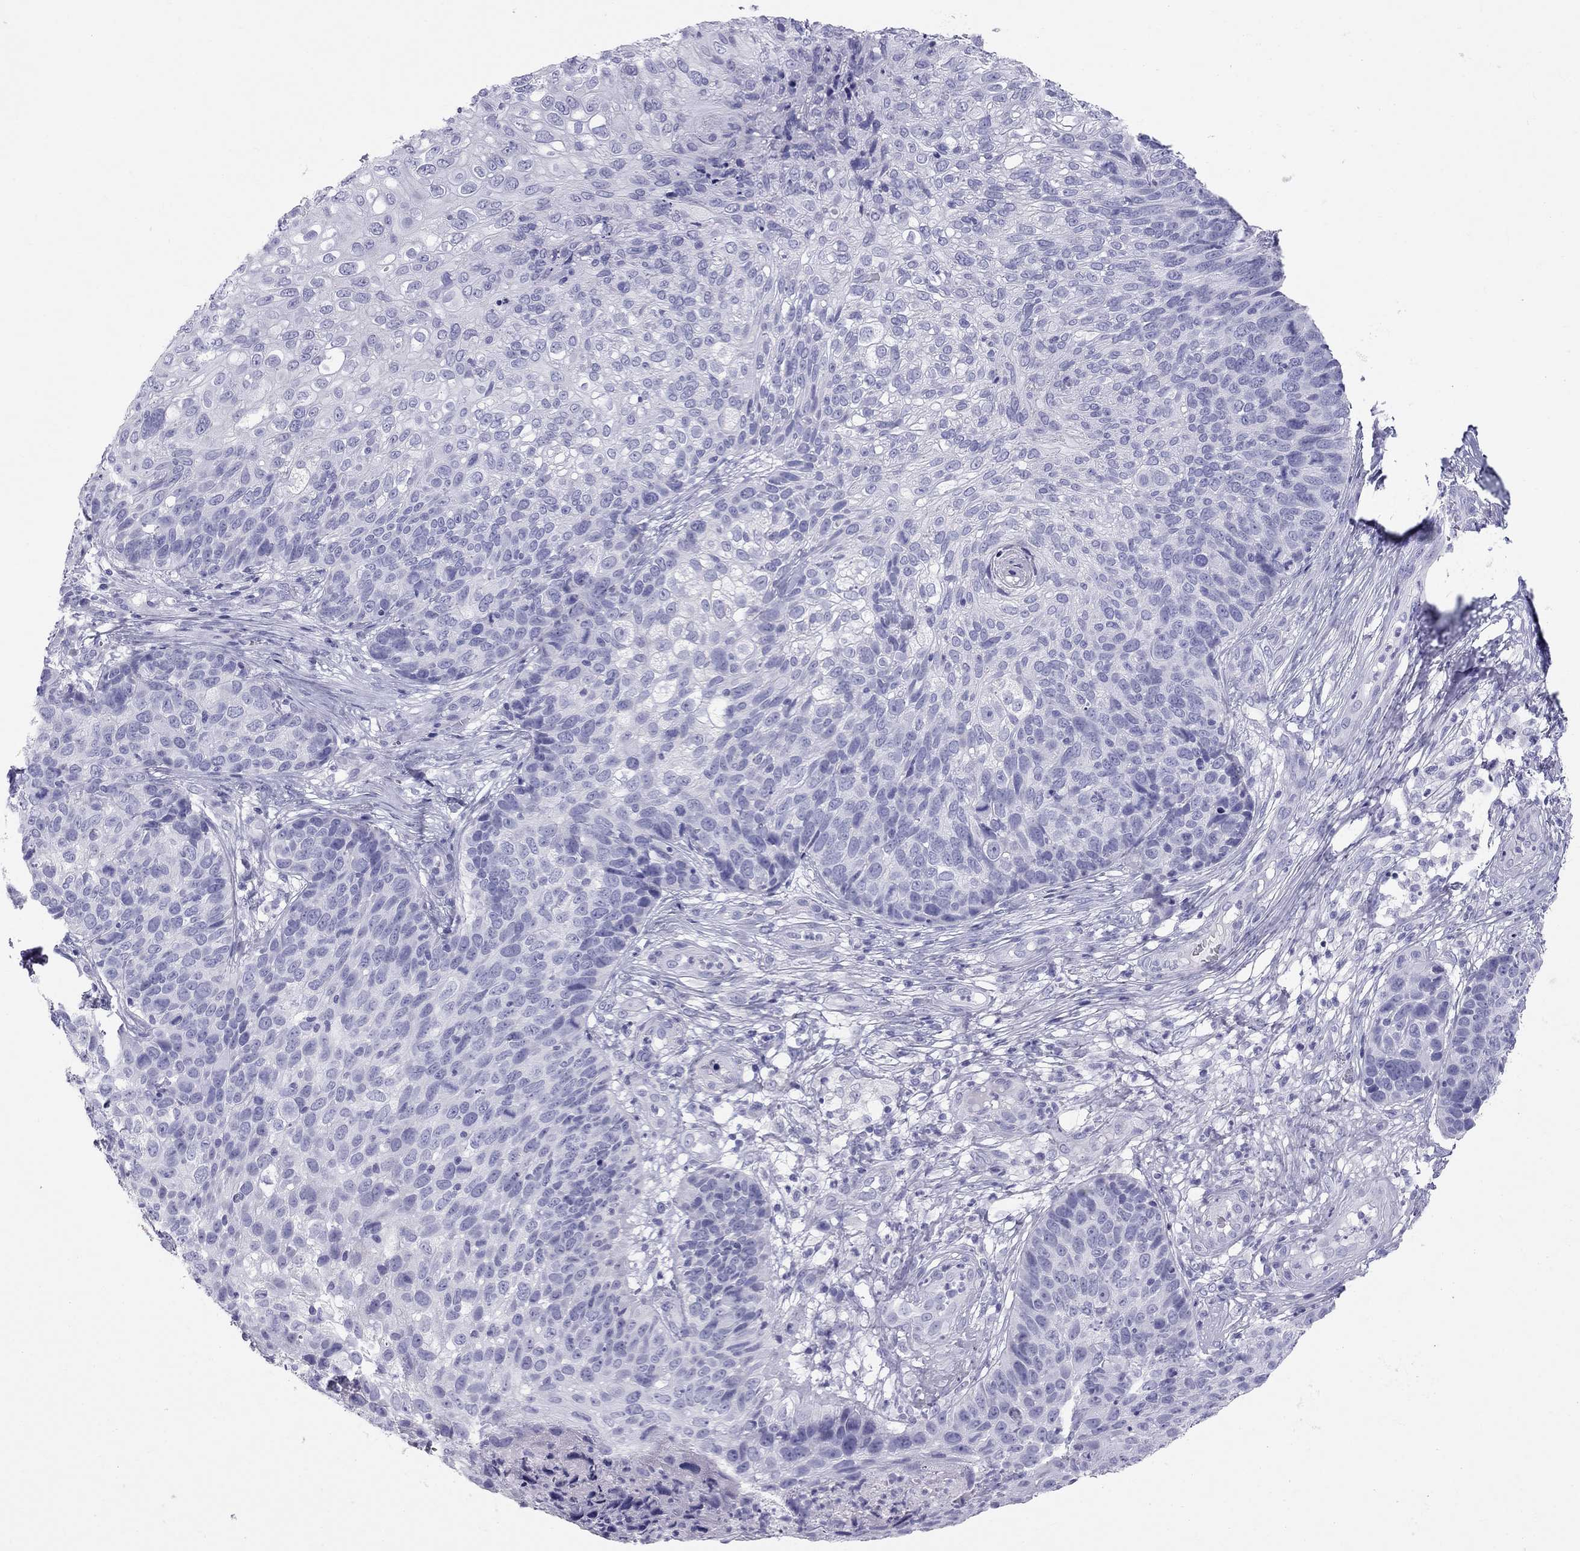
{"staining": {"intensity": "negative", "quantity": "none", "location": "none"}, "tissue": "skin cancer", "cell_type": "Tumor cells", "image_type": "cancer", "snomed": [{"axis": "morphology", "description": "Squamous cell carcinoma, NOS"}, {"axis": "topography", "description": "Skin"}], "caption": "Protein analysis of skin cancer displays no significant staining in tumor cells.", "gene": "TRPM3", "patient": {"sex": "male", "age": 92}}